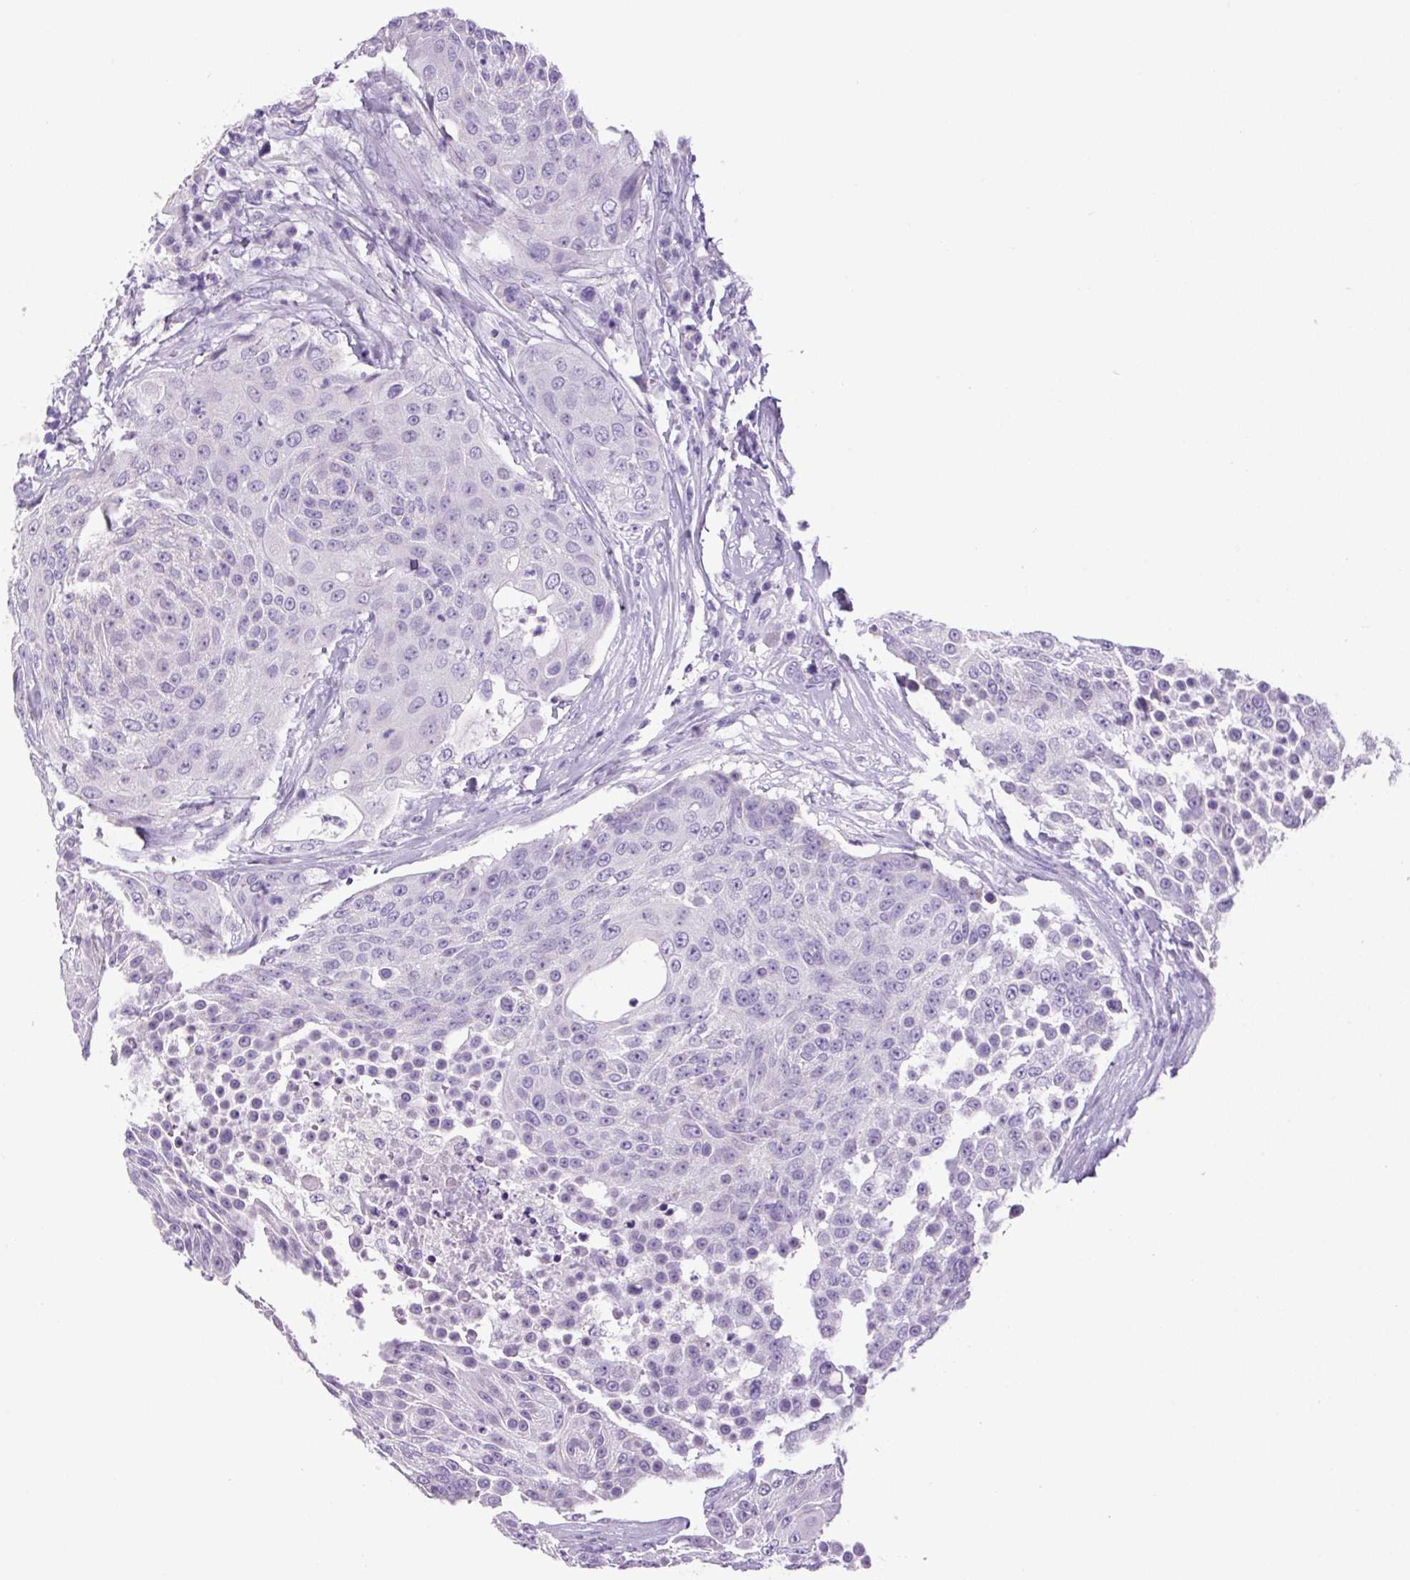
{"staining": {"intensity": "negative", "quantity": "none", "location": "none"}, "tissue": "urothelial cancer", "cell_type": "Tumor cells", "image_type": "cancer", "snomed": [{"axis": "morphology", "description": "Urothelial carcinoma, High grade"}, {"axis": "topography", "description": "Urinary bladder"}], "caption": "The IHC micrograph has no significant expression in tumor cells of urothelial carcinoma (high-grade) tissue. Nuclei are stained in blue.", "gene": "CHGA", "patient": {"sex": "female", "age": 63}}